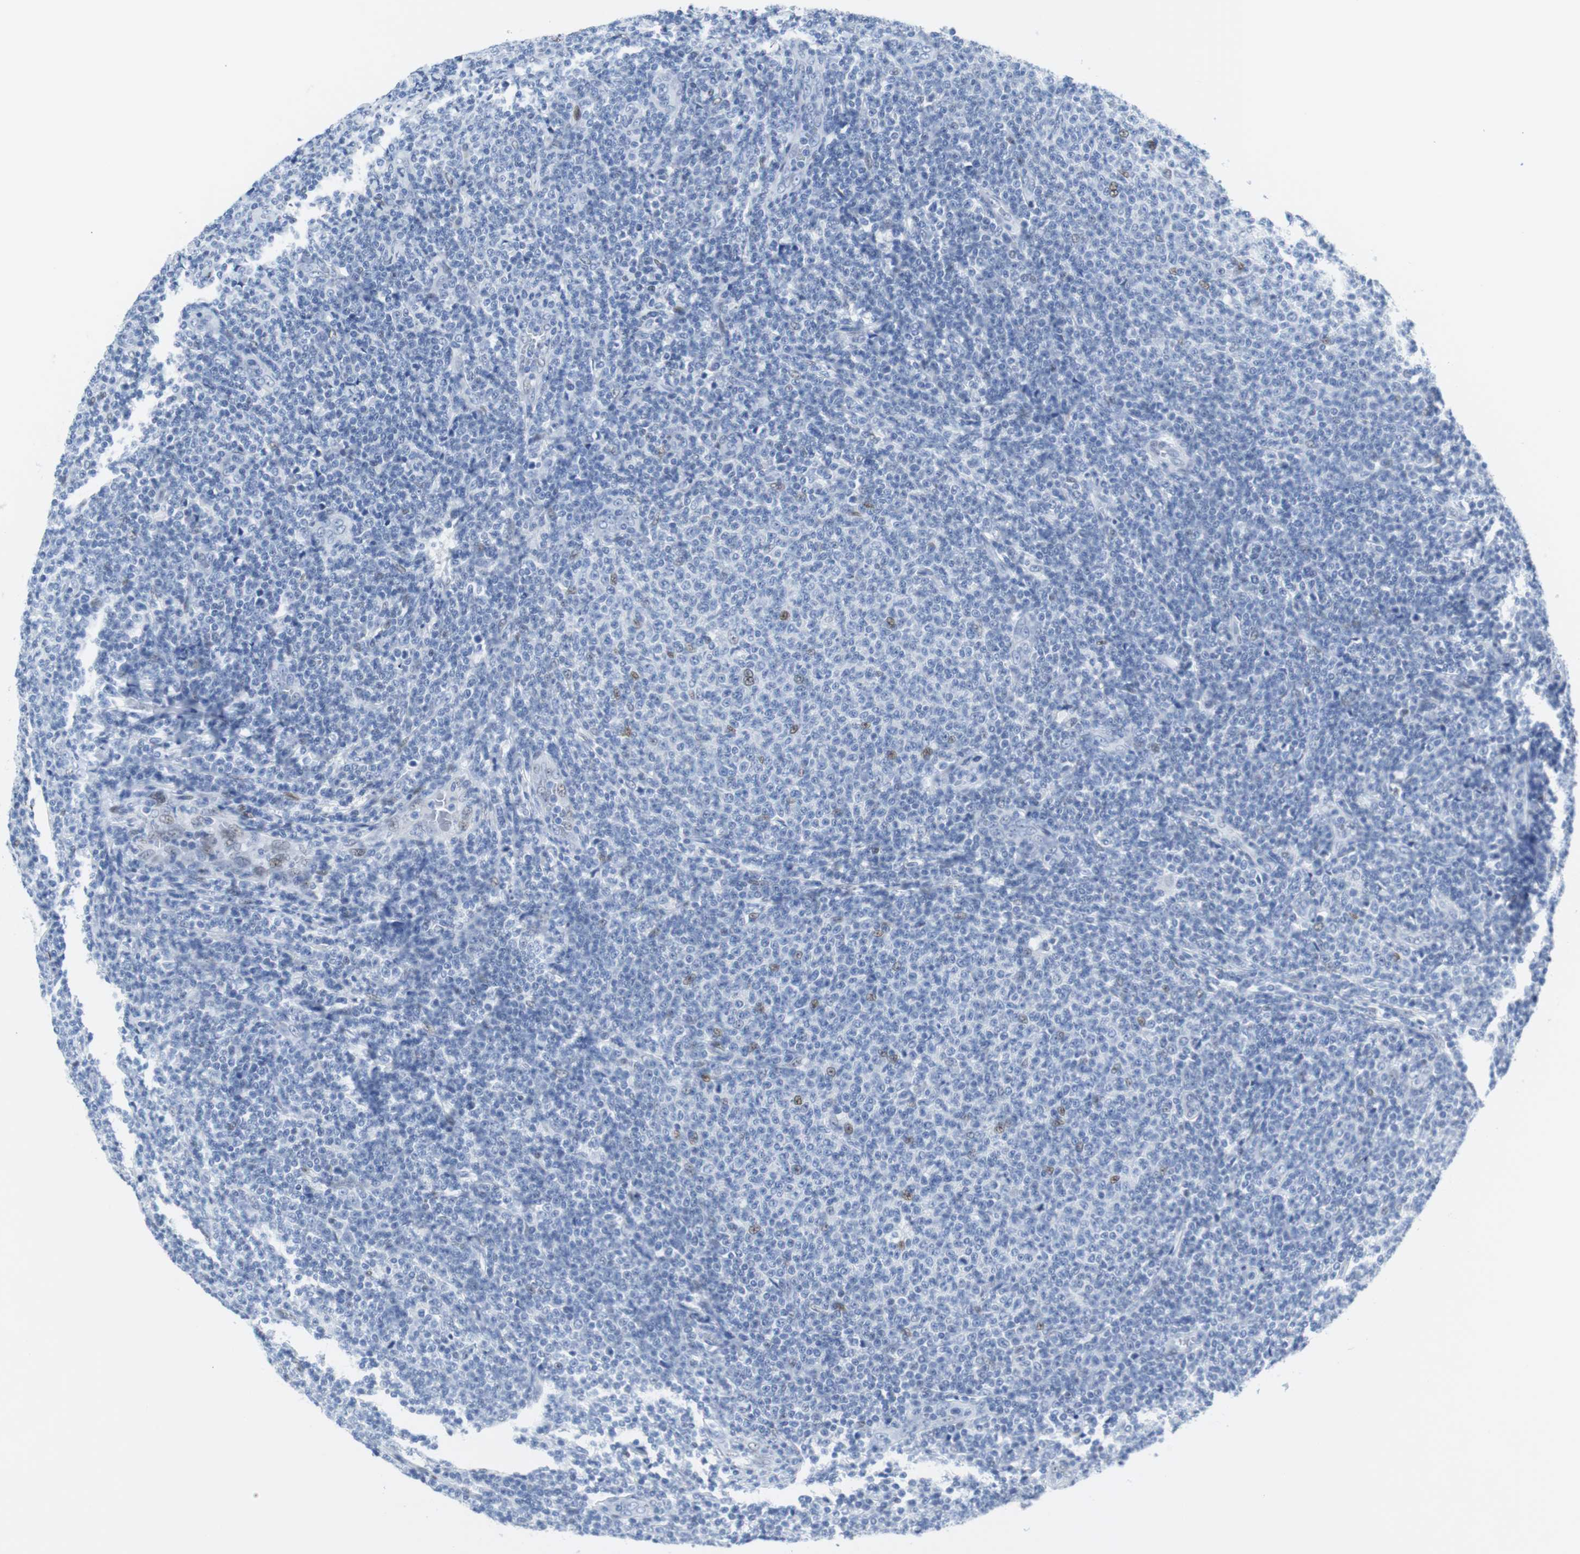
{"staining": {"intensity": "weak", "quantity": "<25%", "location": "nuclear"}, "tissue": "lymphoma", "cell_type": "Tumor cells", "image_type": "cancer", "snomed": [{"axis": "morphology", "description": "Malignant lymphoma, non-Hodgkin's type, Low grade"}, {"axis": "topography", "description": "Lymph node"}], "caption": "Tumor cells are negative for protein expression in human low-grade malignant lymphoma, non-Hodgkin's type. (DAB immunohistochemistry (IHC) visualized using brightfield microscopy, high magnification).", "gene": "JUN", "patient": {"sex": "male", "age": 66}}